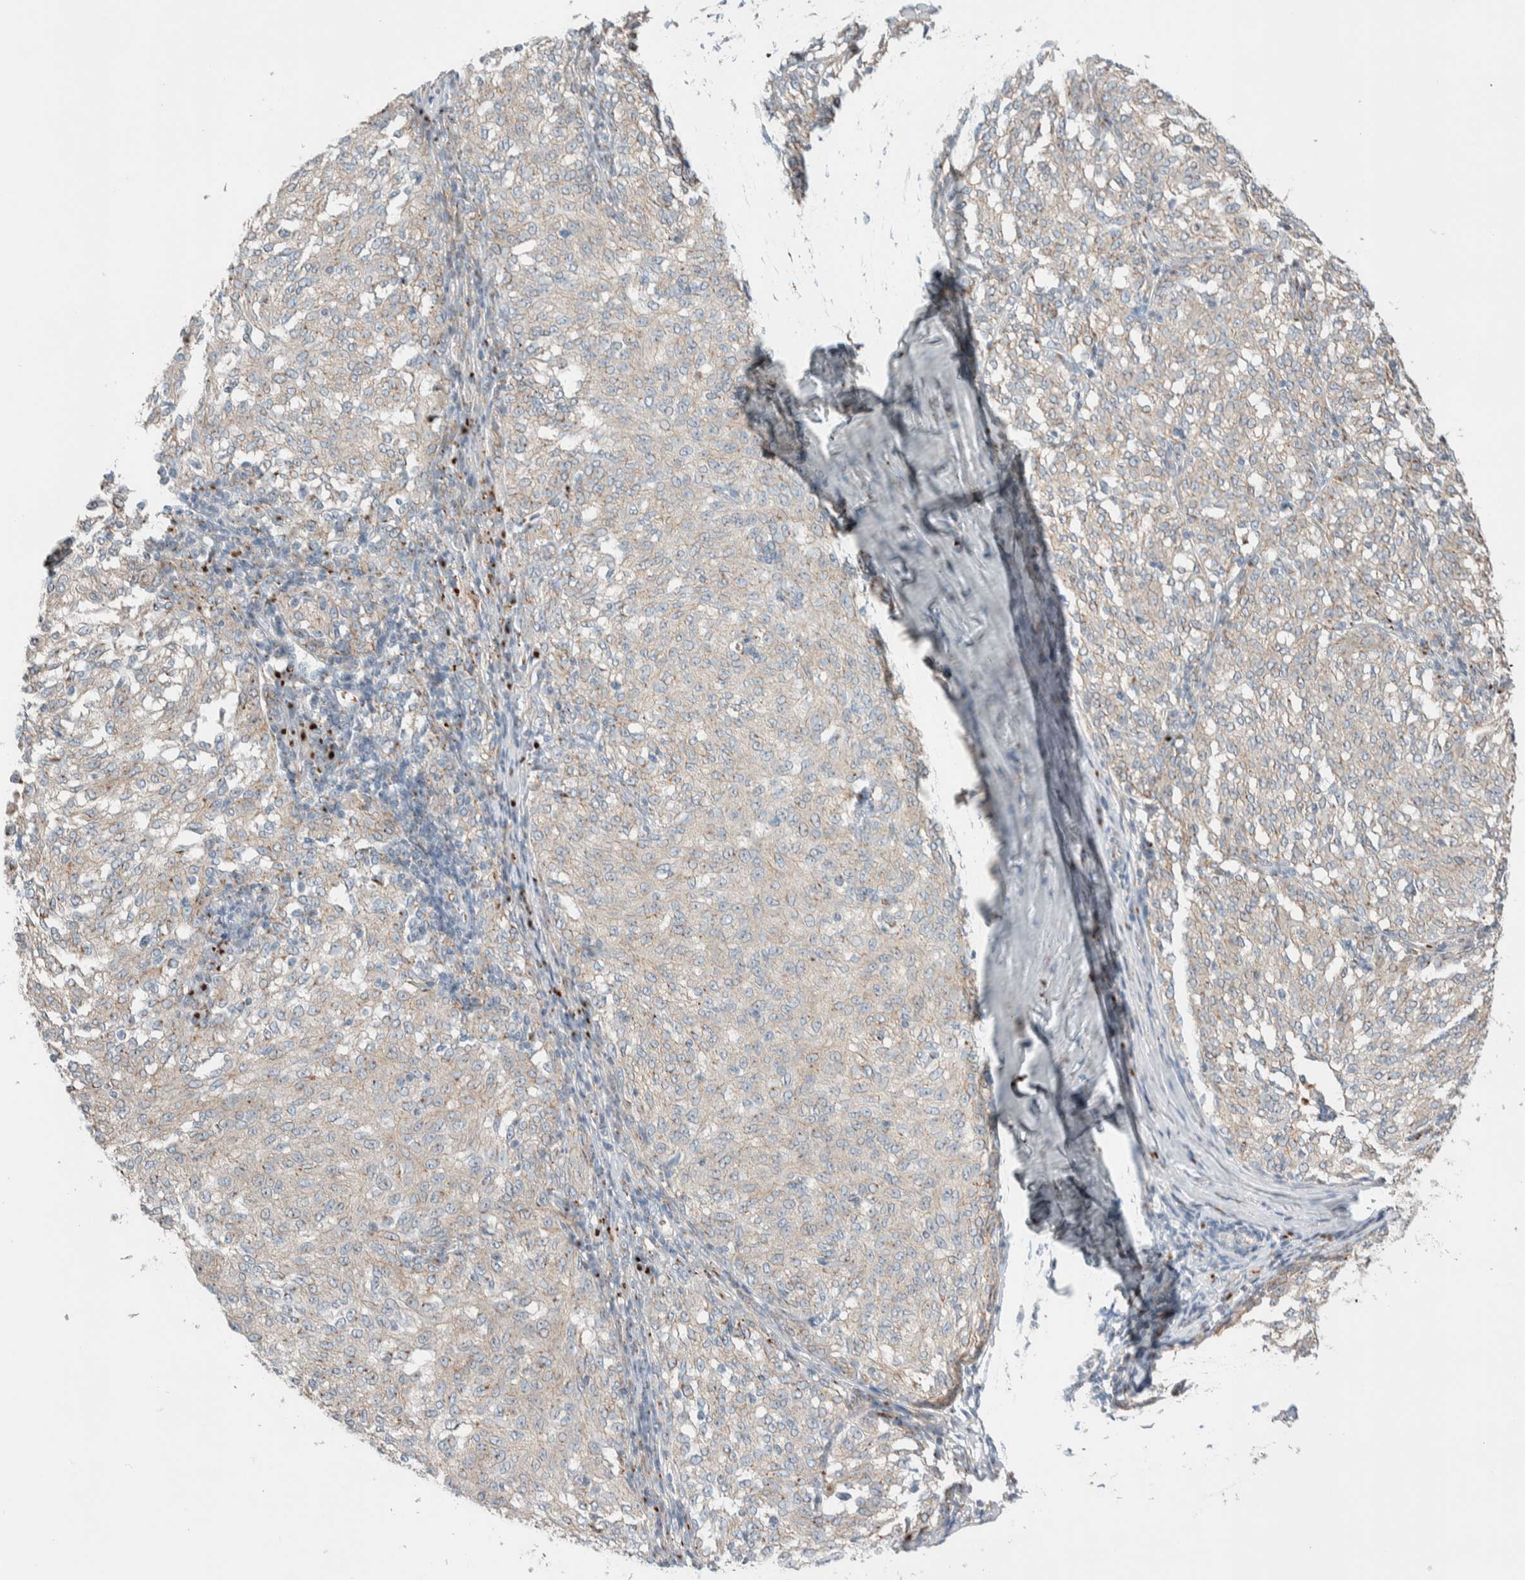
{"staining": {"intensity": "negative", "quantity": "none", "location": "none"}, "tissue": "melanoma", "cell_type": "Tumor cells", "image_type": "cancer", "snomed": [{"axis": "morphology", "description": "Malignant melanoma, NOS"}, {"axis": "topography", "description": "Skin"}], "caption": "This image is of melanoma stained with immunohistochemistry to label a protein in brown with the nuclei are counter-stained blue. There is no positivity in tumor cells. (Brightfield microscopy of DAB immunohistochemistry at high magnification).", "gene": "SLC38A10", "patient": {"sex": "female", "age": 72}}